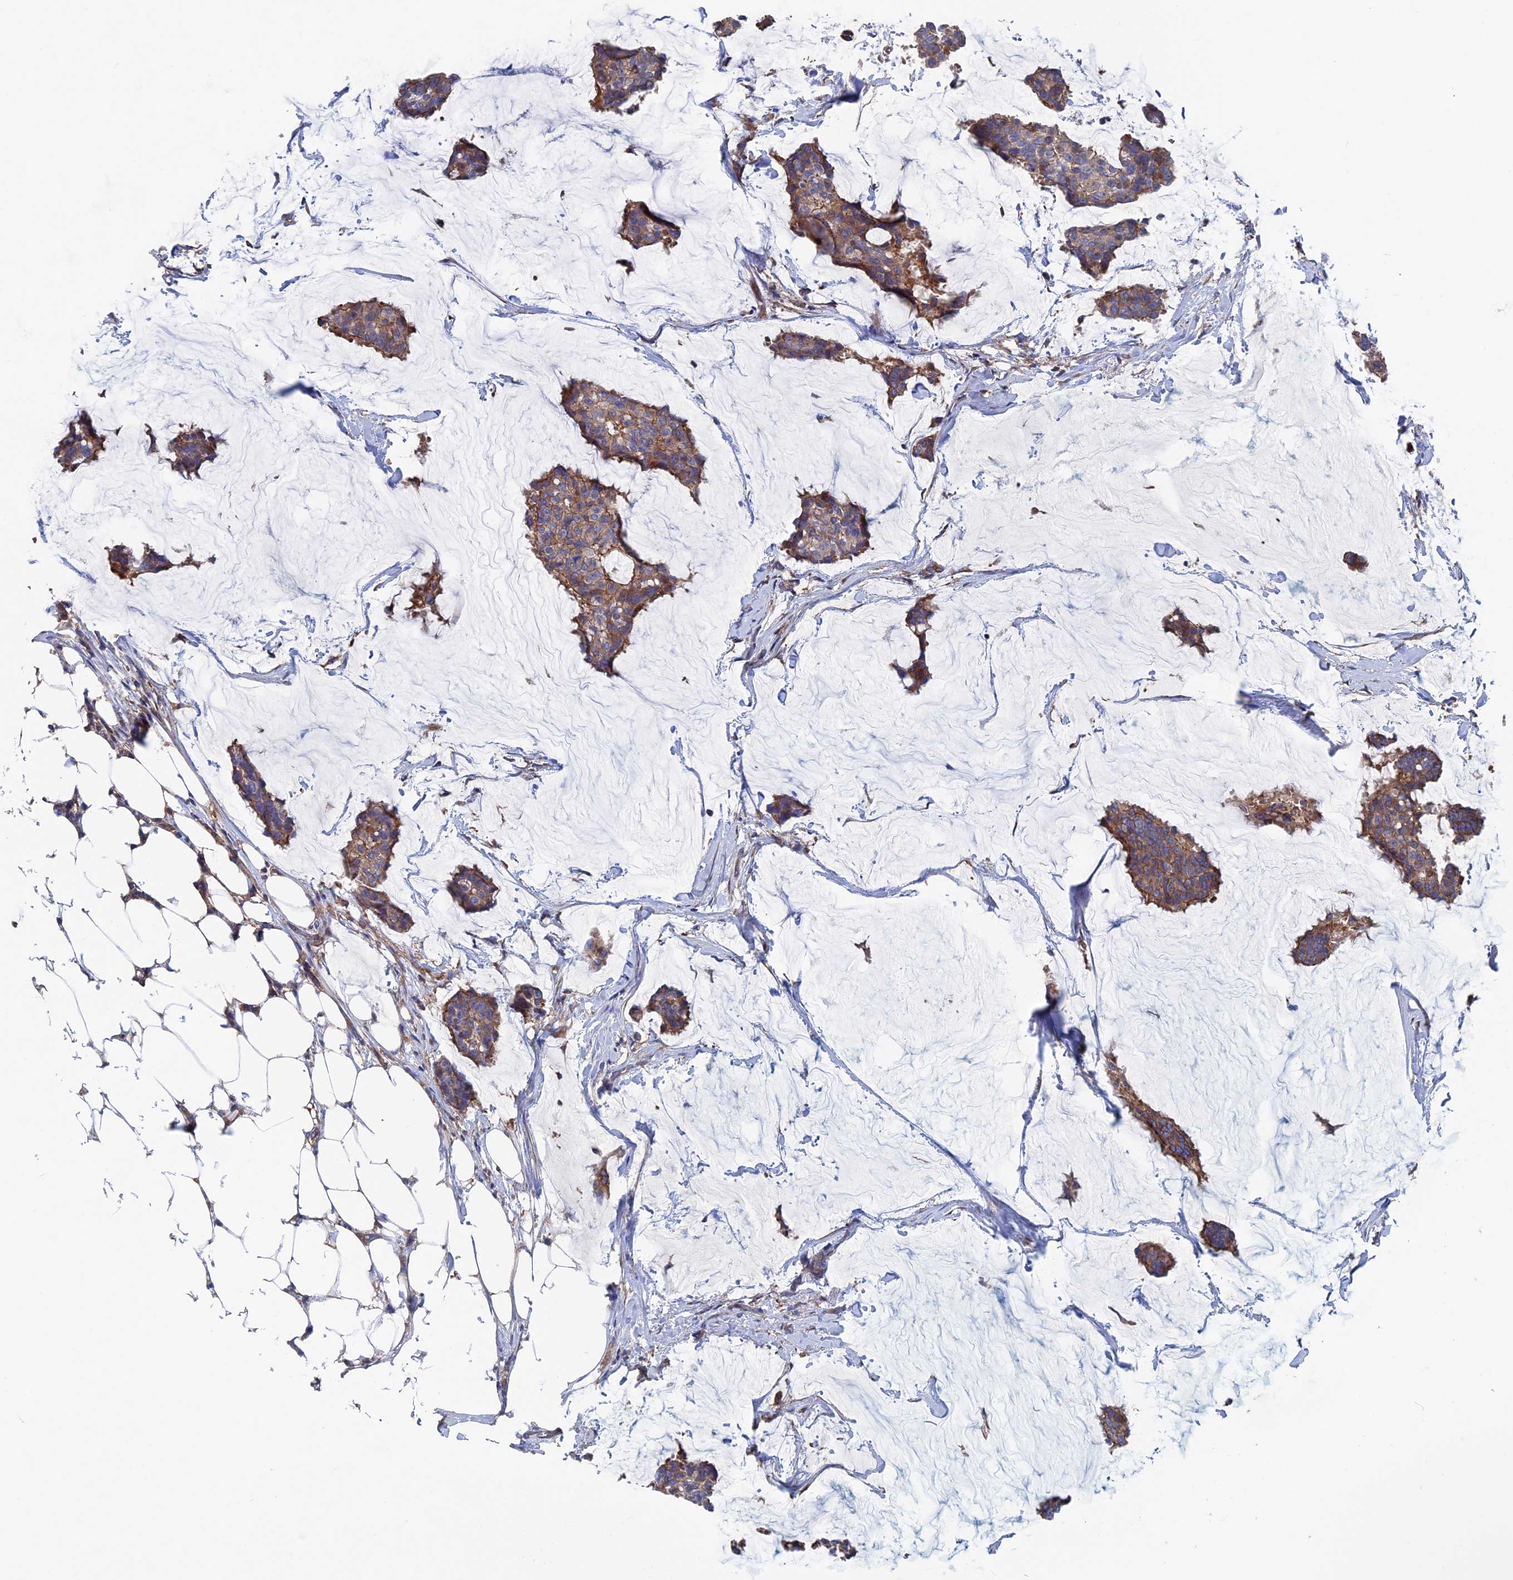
{"staining": {"intensity": "moderate", "quantity": ">75%", "location": "cytoplasmic/membranous"}, "tissue": "breast cancer", "cell_type": "Tumor cells", "image_type": "cancer", "snomed": [{"axis": "morphology", "description": "Duct carcinoma"}, {"axis": "topography", "description": "Breast"}], "caption": "This is a photomicrograph of immunohistochemistry staining of breast cancer, which shows moderate expression in the cytoplasmic/membranous of tumor cells.", "gene": "DNAJC3", "patient": {"sex": "female", "age": 93}}